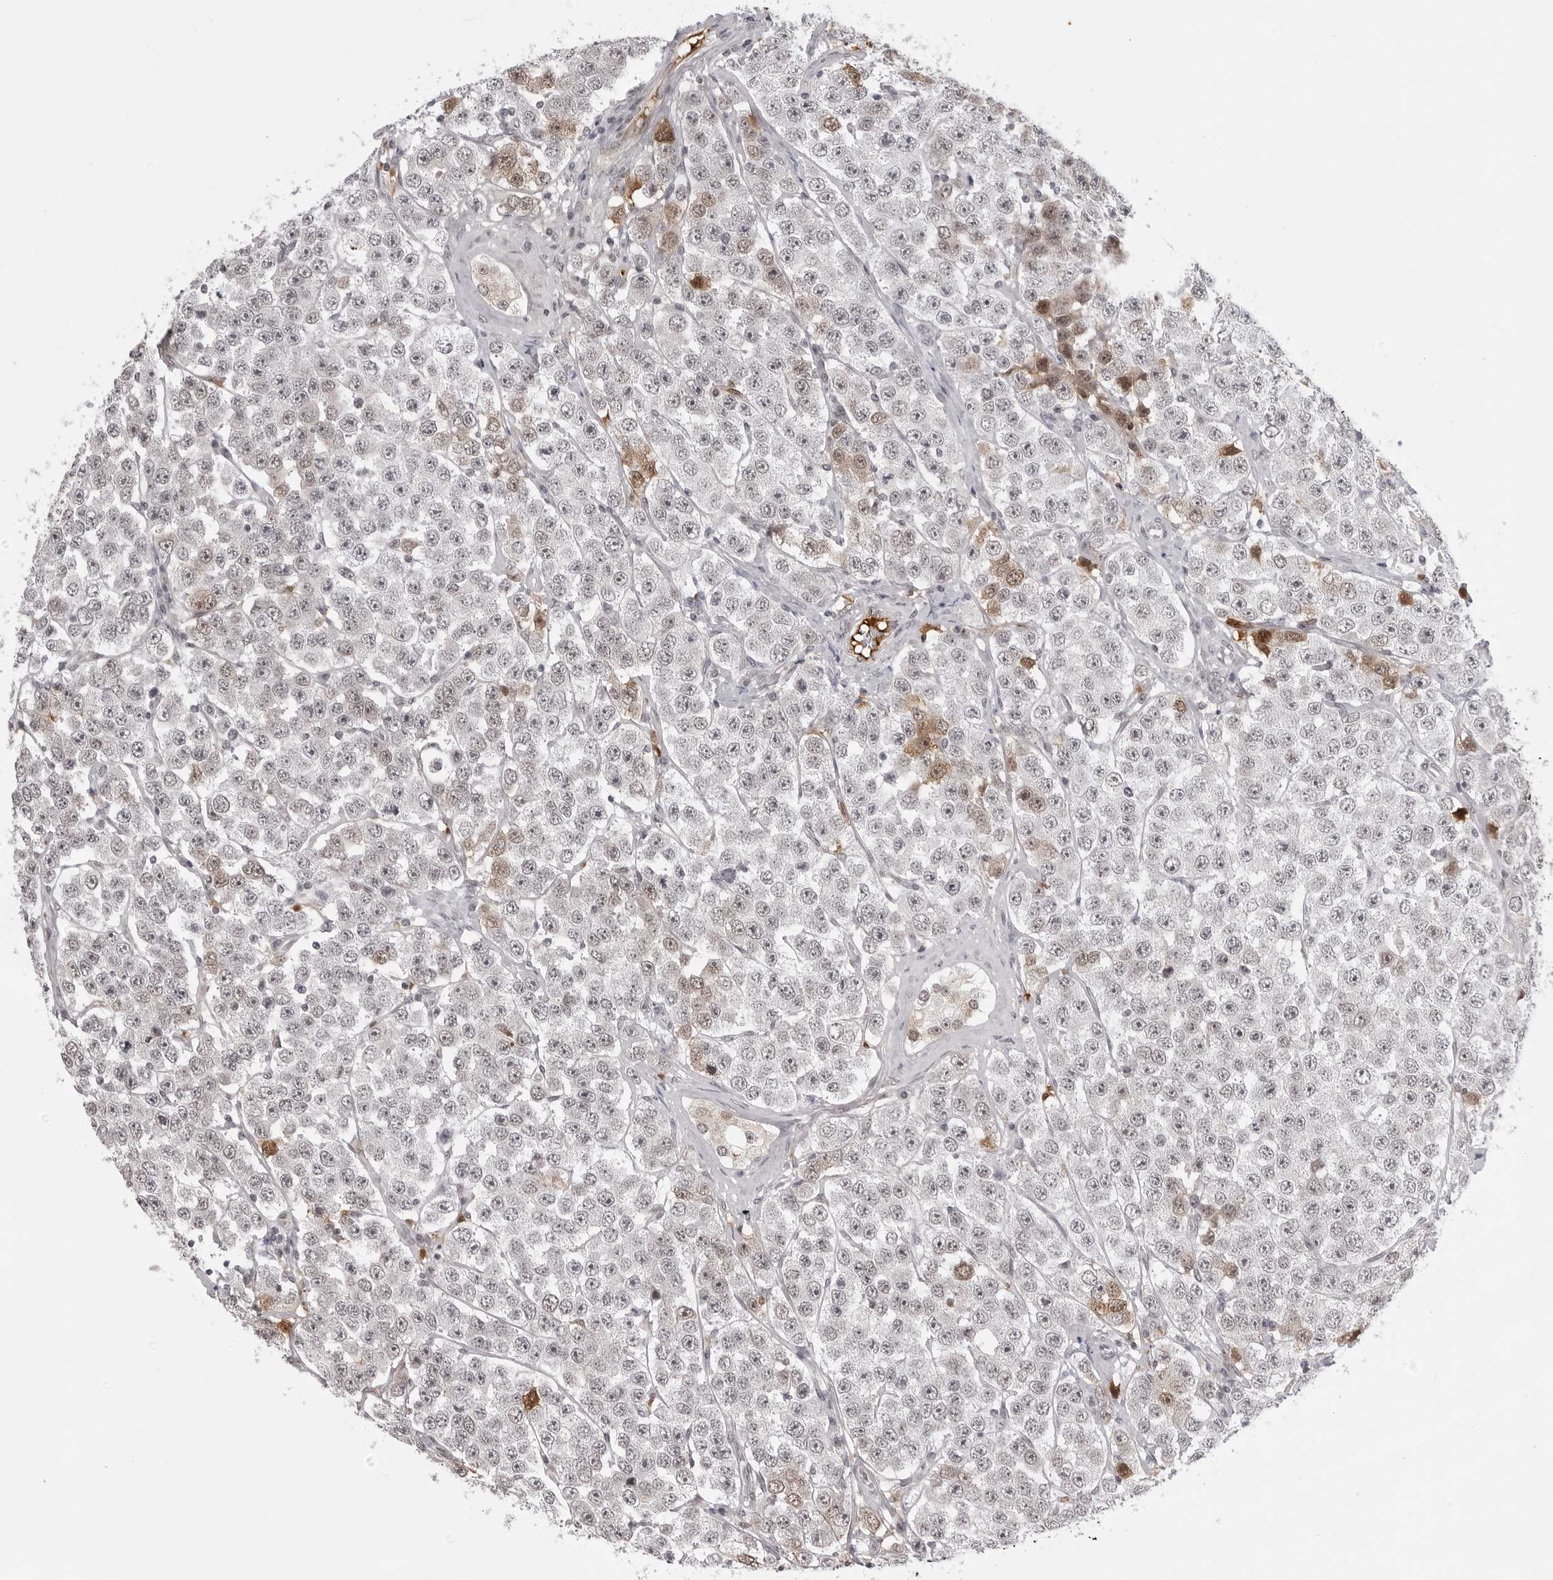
{"staining": {"intensity": "moderate", "quantity": "<25%", "location": "cytoplasmic/membranous,nuclear"}, "tissue": "testis cancer", "cell_type": "Tumor cells", "image_type": "cancer", "snomed": [{"axis": "morphology", "description": "Seminoma, NOS"}, {"axis": "topography", "description": "Testis"}], "caption": "About <25% of tumor cells in human testis cancer reveal moderate cytoplasmic/membranous and nuclear protein staining as visualized by brown immunohistochemical staining.", "gene": "PHF3", "patient": {"sex": "male", "age": 28}}